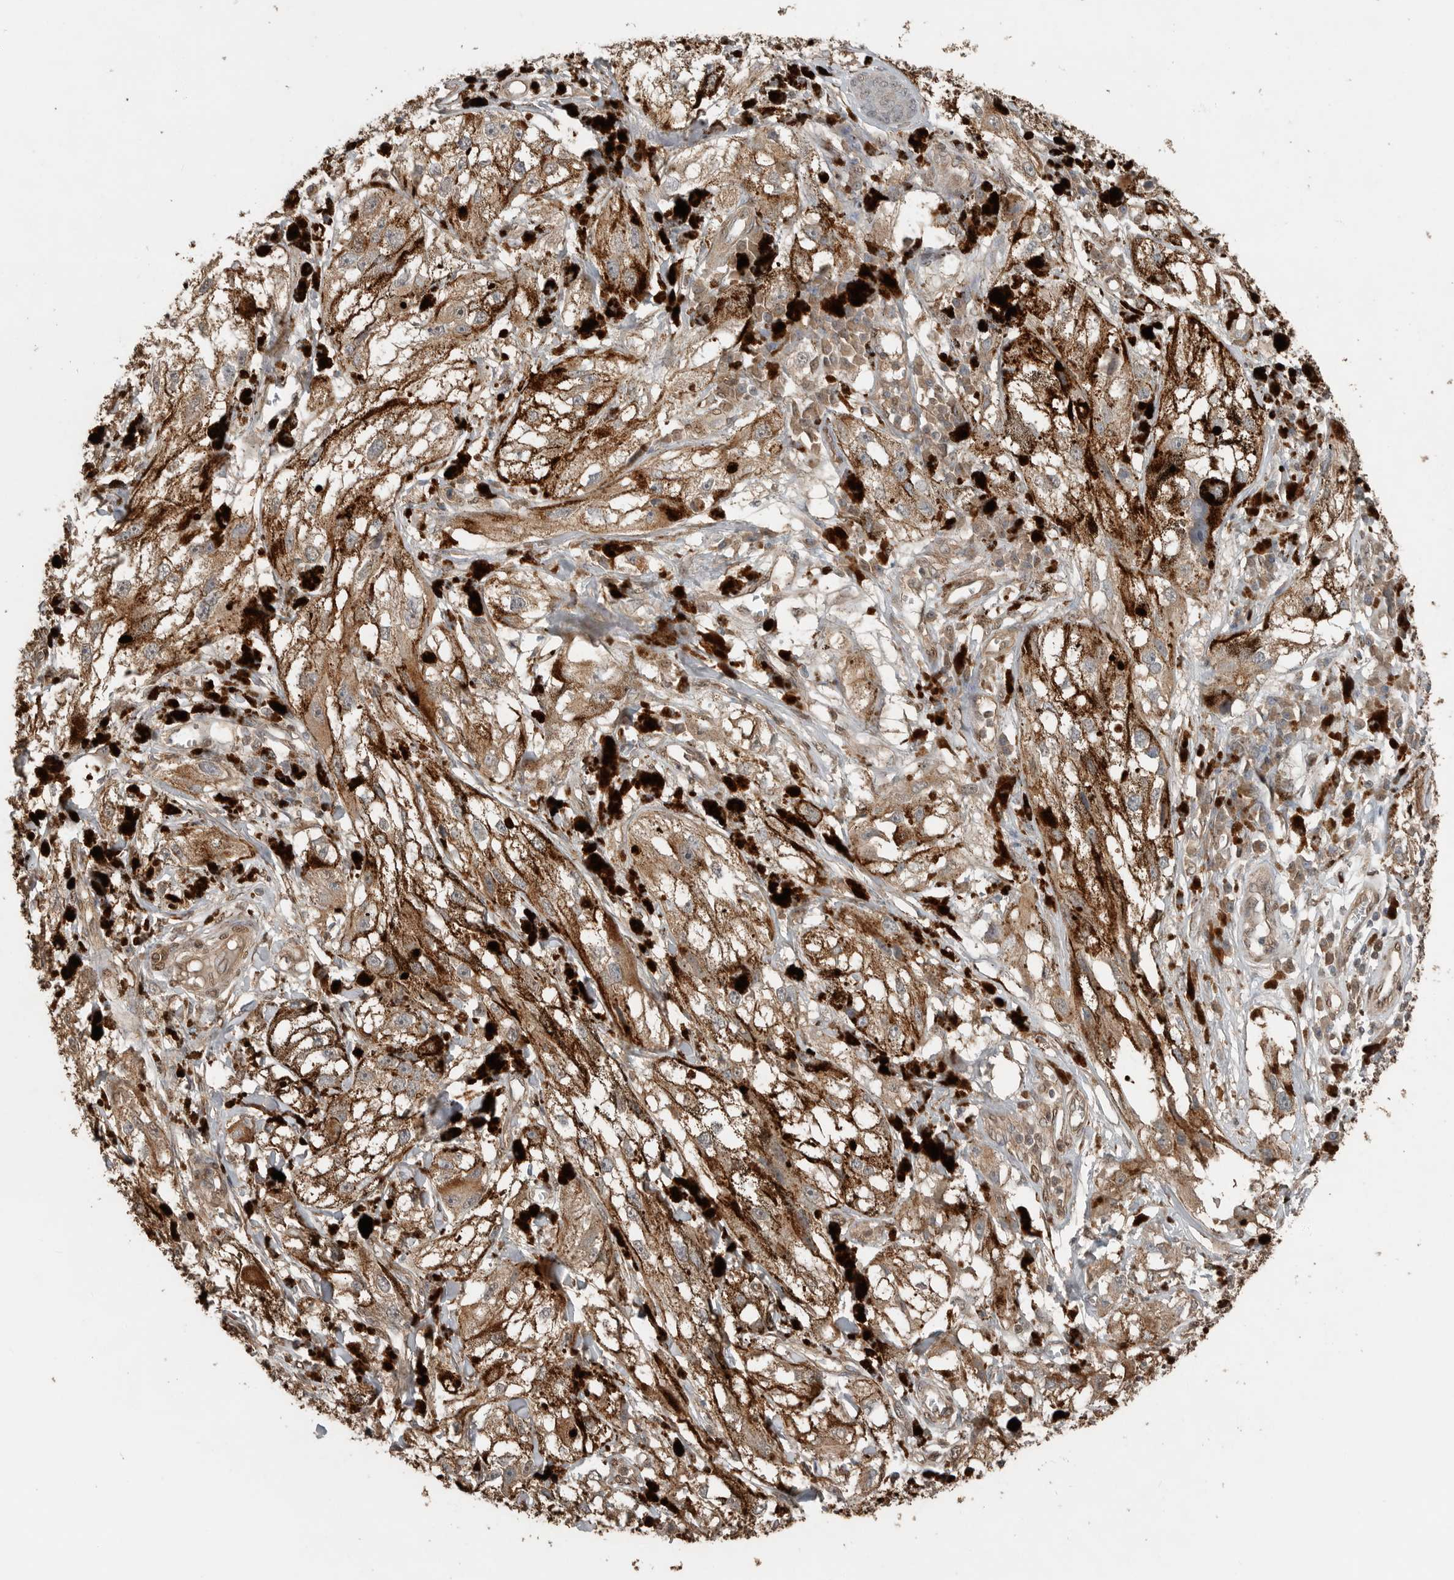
{"staining": {"intensity": "weak", "quantity": ">75%", "location": "cytoplasmic/membranous"}, "tissue": "melanoma", "cell_type": "Tumor cells", "image_type": "cancer", "snomed": [{"axis": "morphology", "description": "Malignant melanoma, NOS"}, {"axis": "topography", "description": "Skin"}], "caption": "This histopathology image exhibits melanoma stained with IHC to label a protein in brown. The cytoplasmic/membranous of tumor cells show weak positivity for the protein. Nuclei are counter-stained blue.", "gene": "BLZF1", "patient": {"sex": "male", "age": 88}}